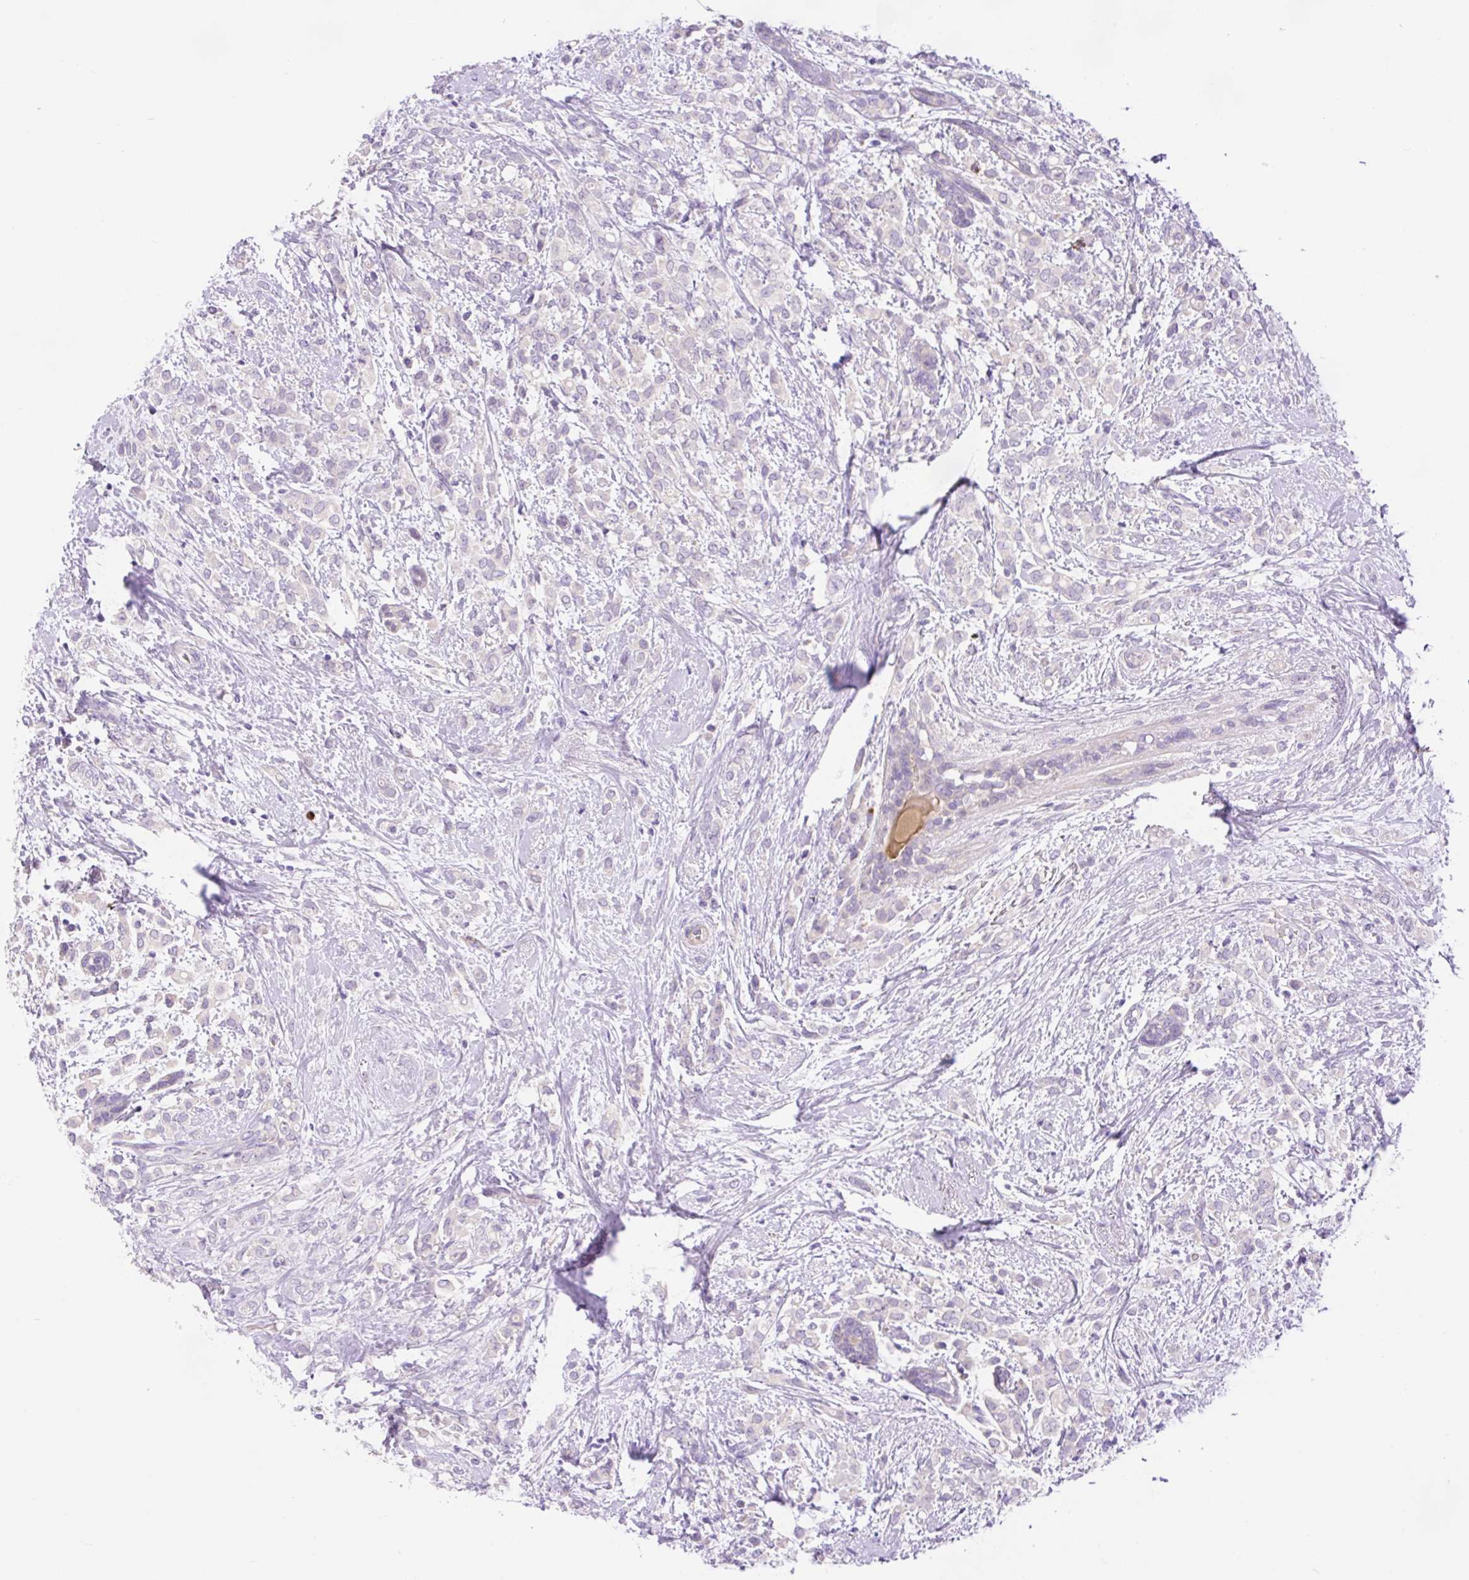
{"staining": {"intensity": "negative", "quantity": "none", "location": "none"}, "tissue": "breast cancer", "cell_type": "Tumor cells", "image_type": "cancer", "snomed": [{"axis": "morphology", "description": "Lobular carcinoma"}, {"axis": "topography", "description": "Breast"}], "caption": "There is no significant staining in tumor cells of lobular carcinoma (breast). (Stains: DAB immunohistochemistry with hematoxylin counter stain, Microscopy: brightfield microscopy at high magnification).", "gene": "LHFPL5", "patient": {"sex": "female", "age": 68}}